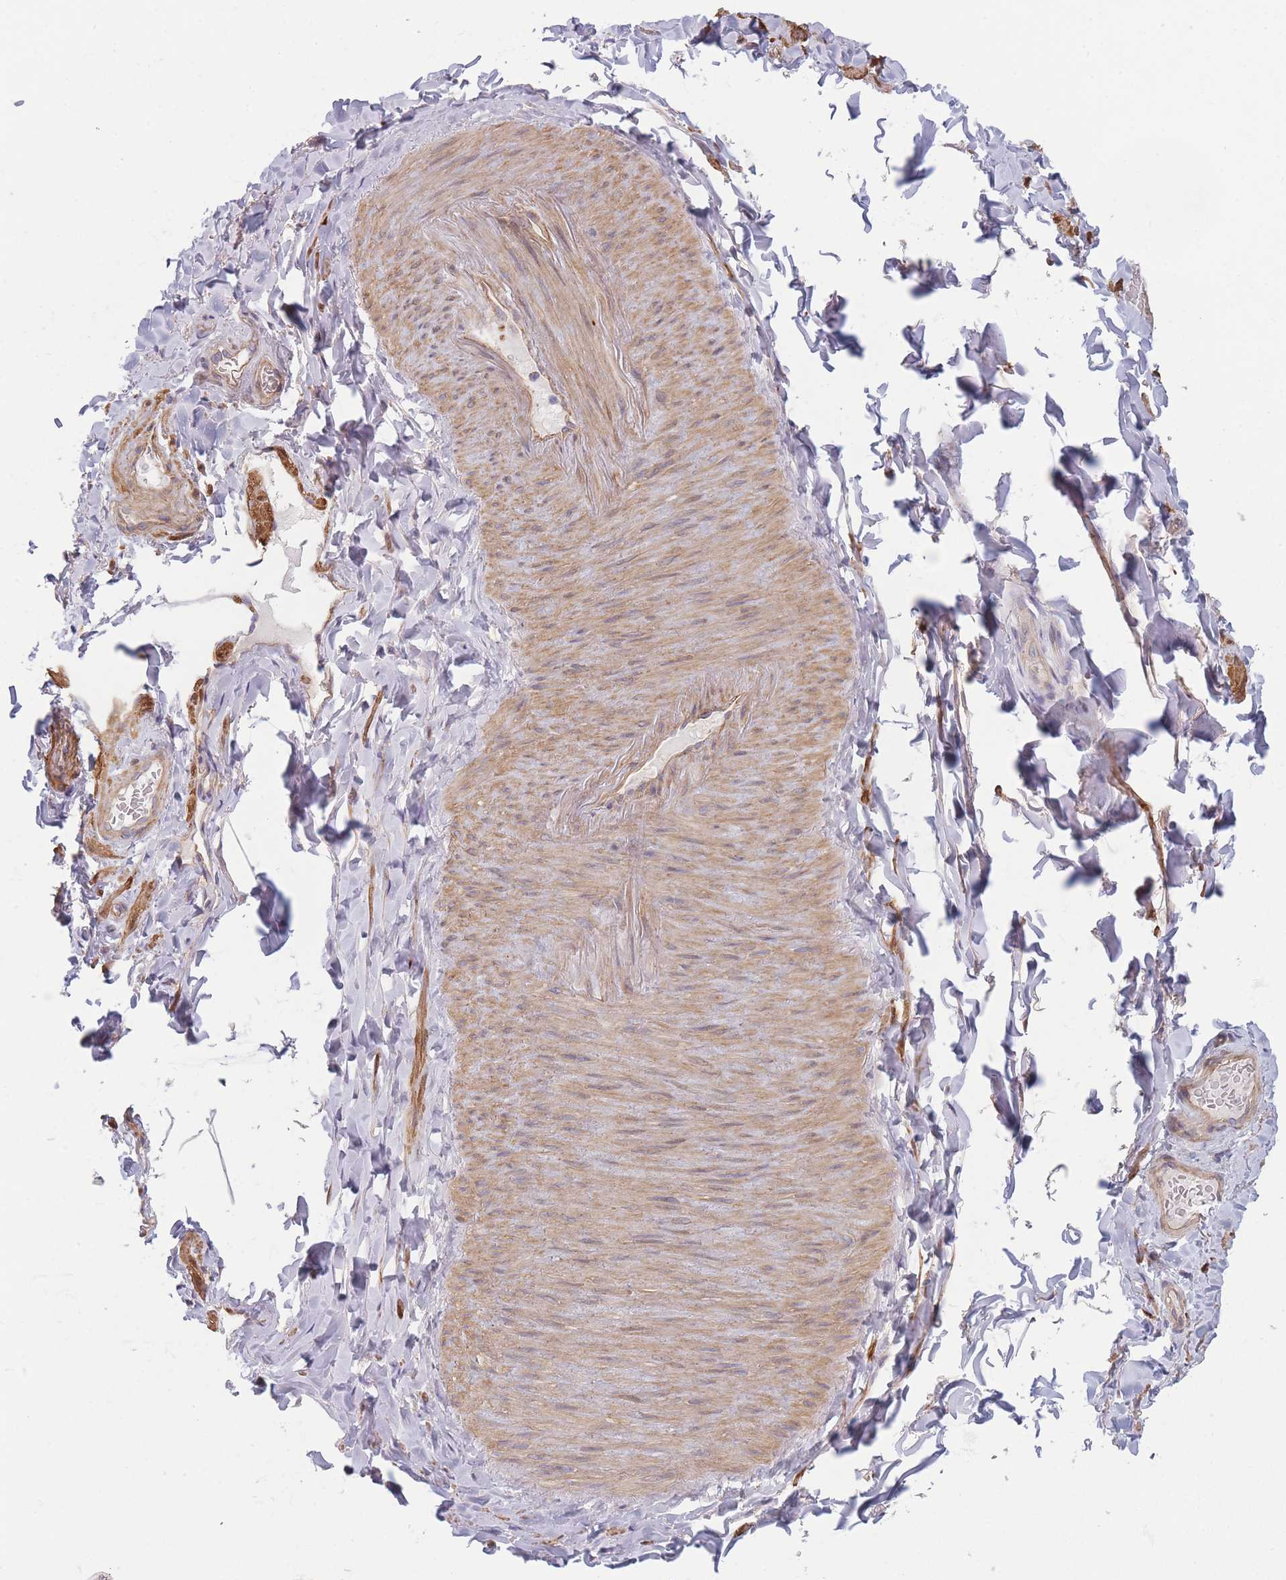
{"staining": {"intensity": "weak", "quantity": ">75%", "location": "cytoplasmic/membranous"}, "tissue": "adipose tissue", "cell_type": "Adipocytes", "image_type": "normal", "snomed": [{"axis": "morphology", "description": "Normal tissue, NOS"}, {"axis": "topography", "description": "Soft tissue"}, {"axis": "topography", "description": "Vascular tissue"}], "caption": "Adipose tissue stained with immunohistochemistry (IHC) demonstrates weak cytoplasmic/membranous staining in approximately >75% of adipocytes.", "gene": "SLC7A6", "patient": {"sex": "male", "age": 54}}